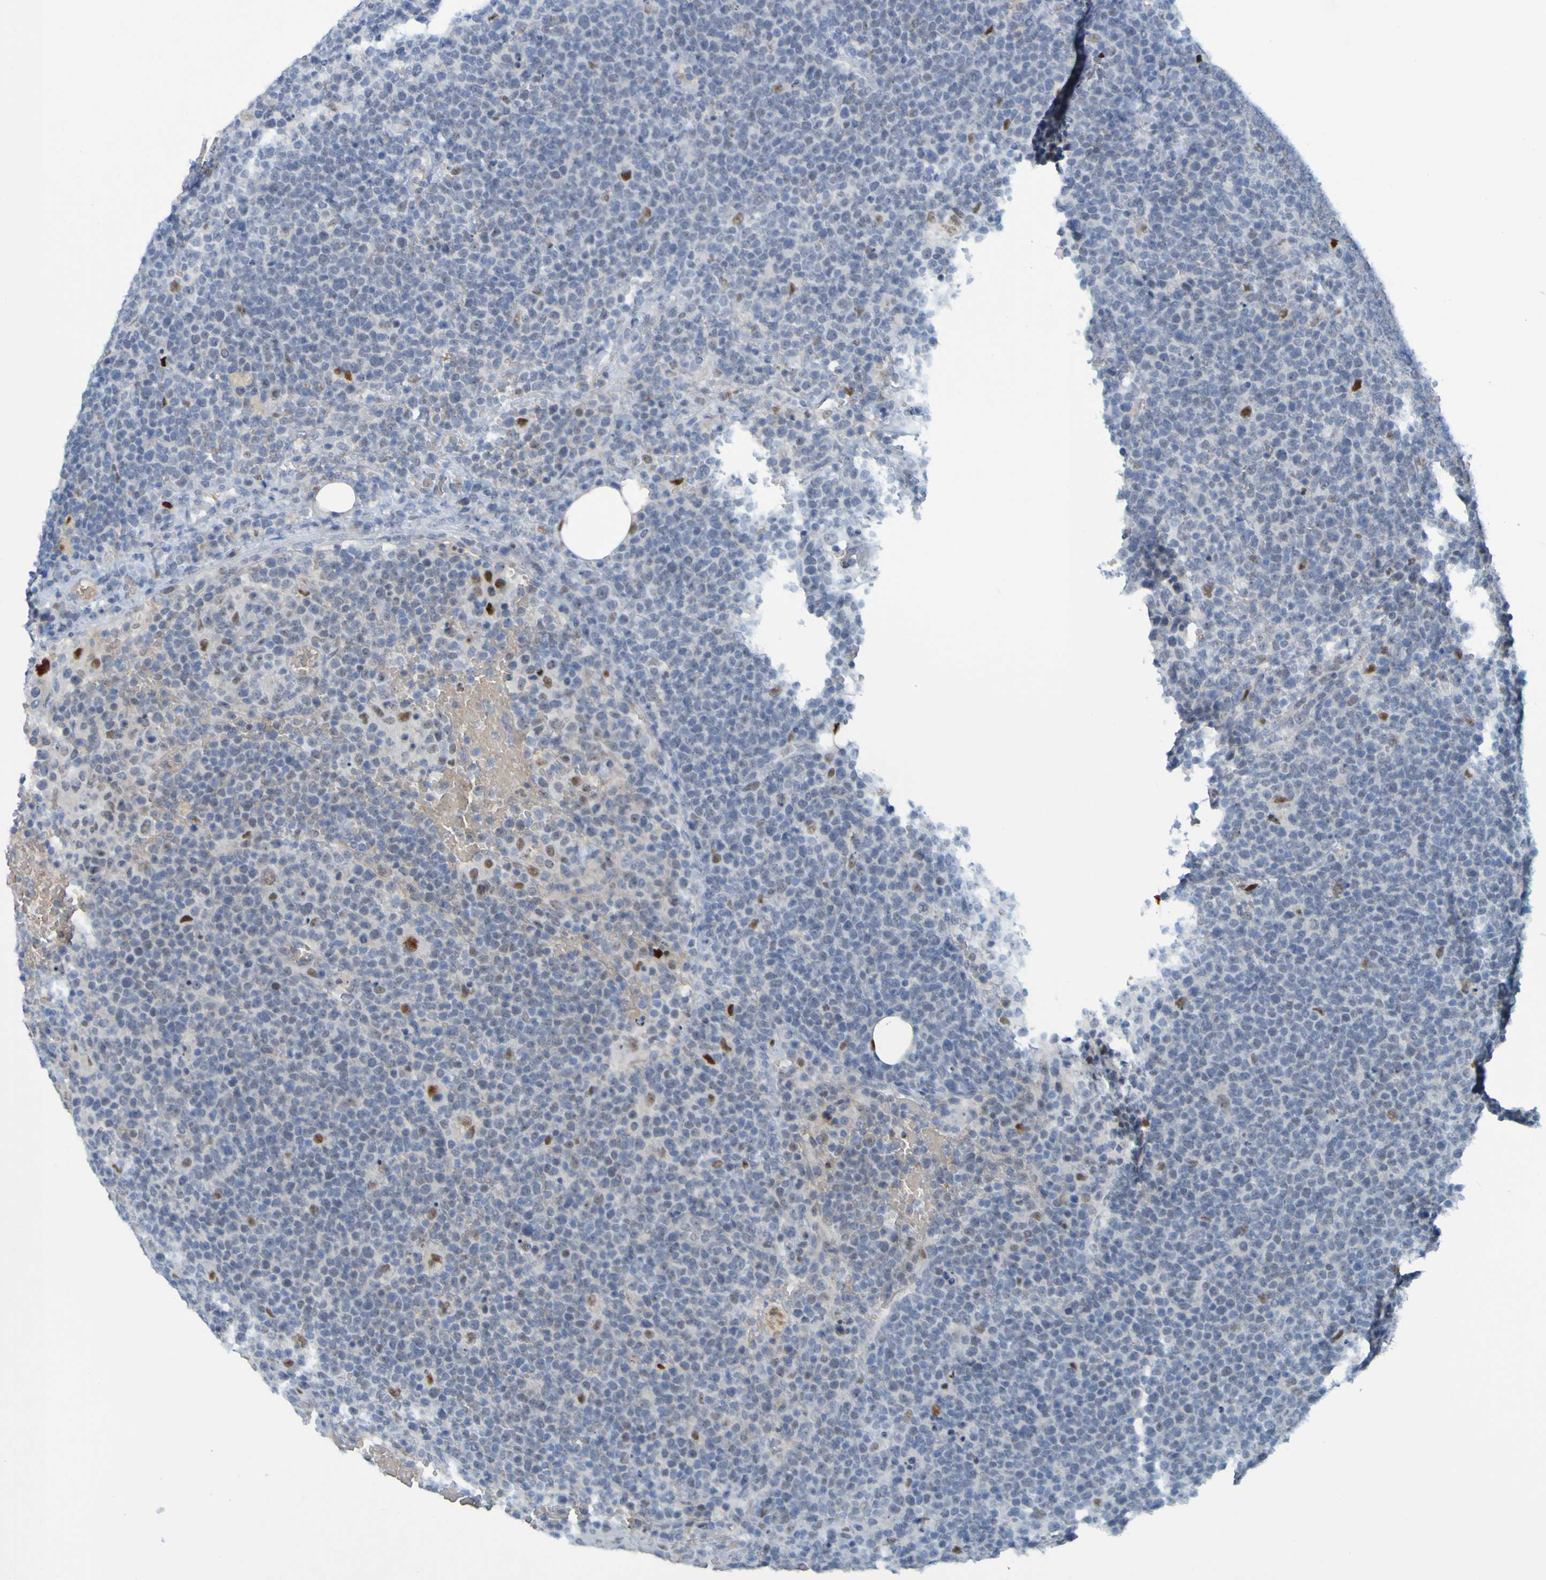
{"staining": {"intensity": "weak", "quantity": "<25%", "location": "nuclear"}, "tissue": "lymphoma", "cell_type": "Tumor cells", "image_type": "cancer", "snomed": [{"axis": "morphology", "description": "Malignant lymphoma, non-Hodgkin's type, High grade"}, {"axis": "topography", "description": "Lymph node"}], "caption": "IHC of human lymphoma reveals no expression in tumor cells.", "gene": "USP36", "patient": {"sex": "male", "age": 61}}